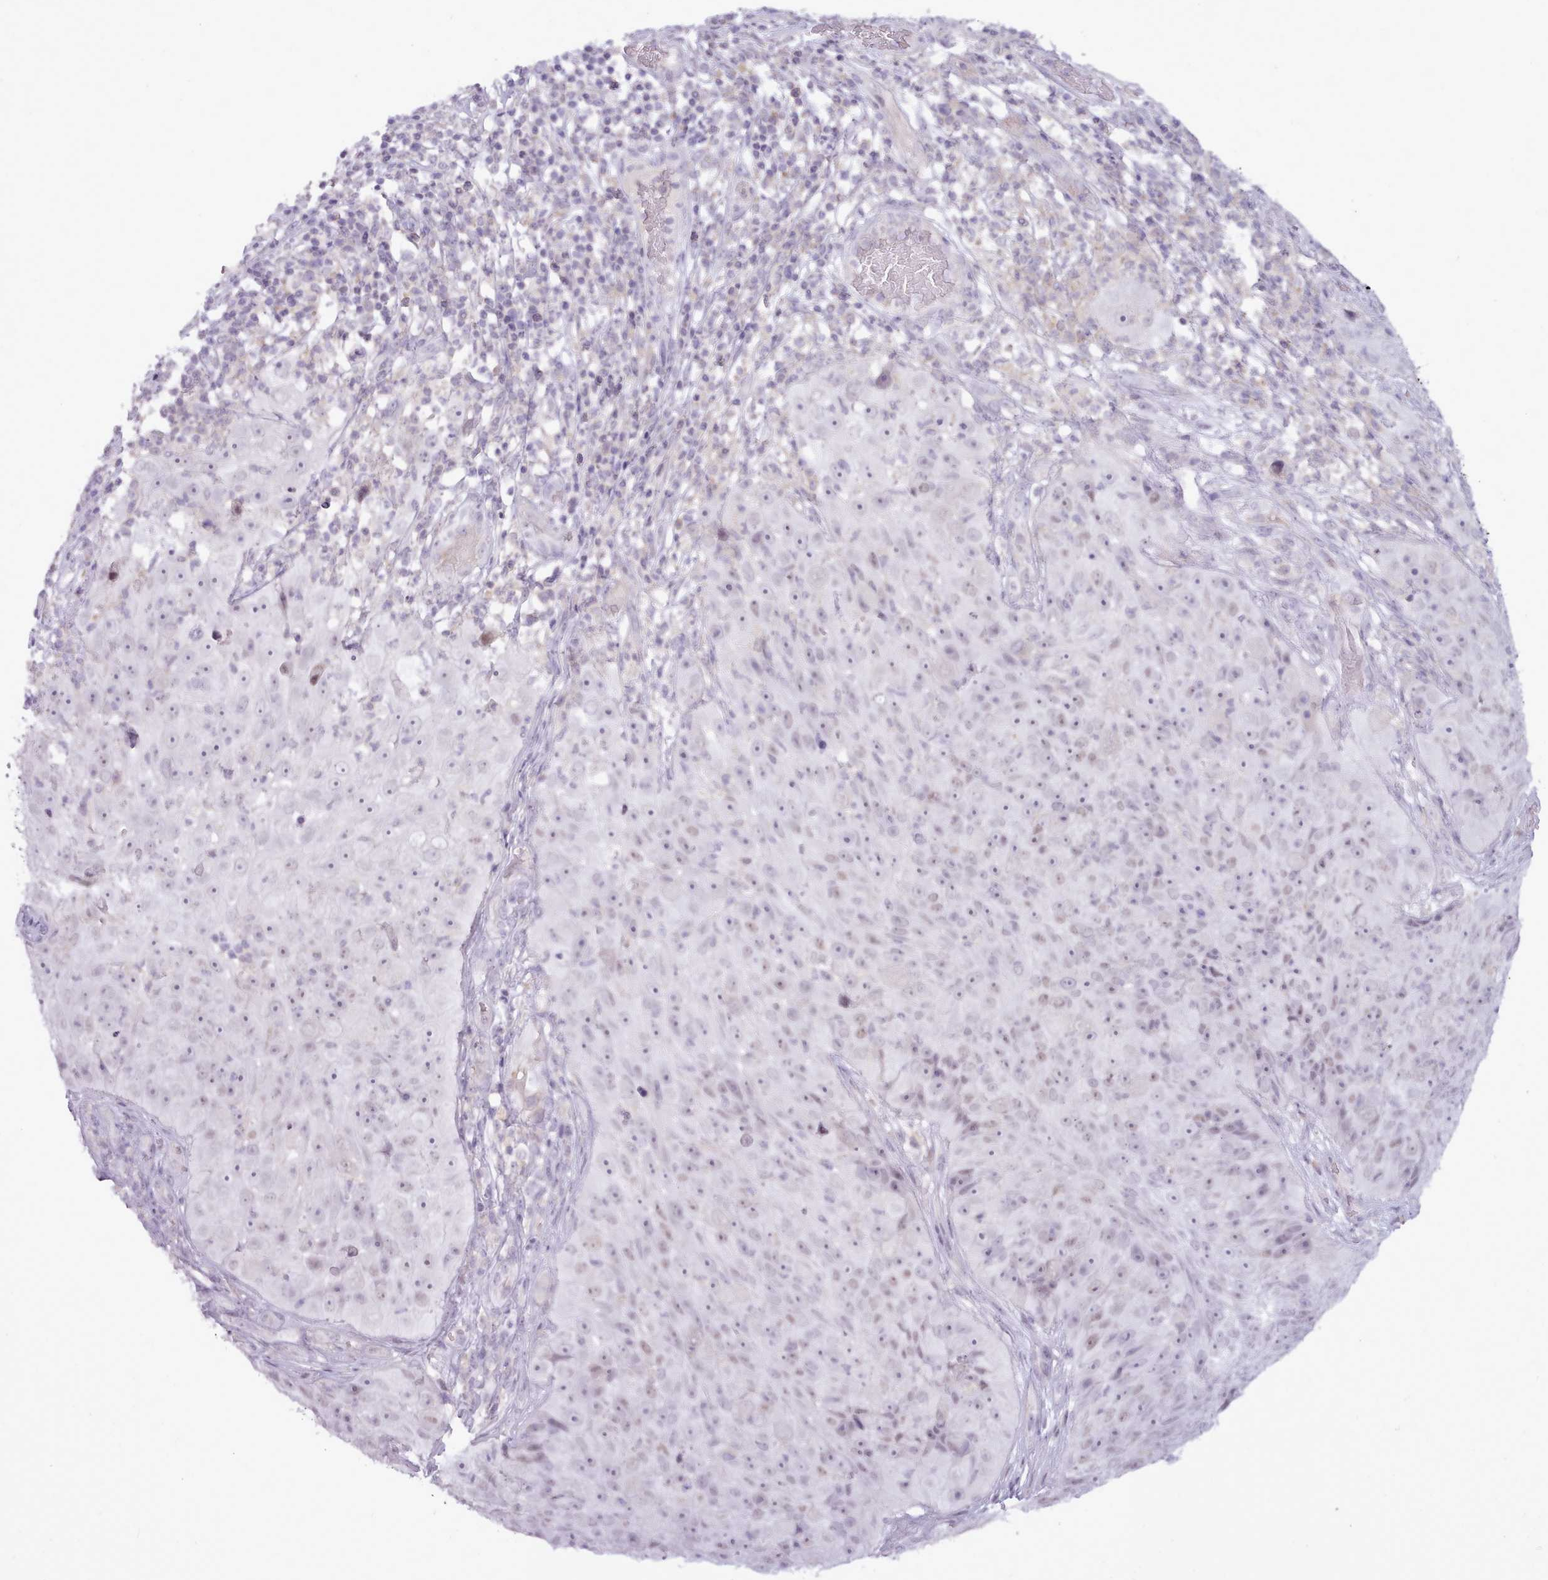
{"staining": {"intensity": "weak", "quantity": "25%-75%", "location": "nuclear"}, "tissue": "skin cancer", "cell_type": "Tumor cells", "image_type": "cancer", "snomed": [{"axis": "morphology", "description": "Squamous cell carcinoma, NOS"}, {"axis": "topography", "description": "Skin"}], "caption": "Skin cancer (squamous cell carcinoma) tissue shows weak nuclear expression in approximately 25%-75% of tumor cells, visualized by immunohistochemistry. (DAB = brown stain, brightfield microscopy at high magnification).", "gene": "BDKRB2", "patient": {"sex": "female", "age": 87}}